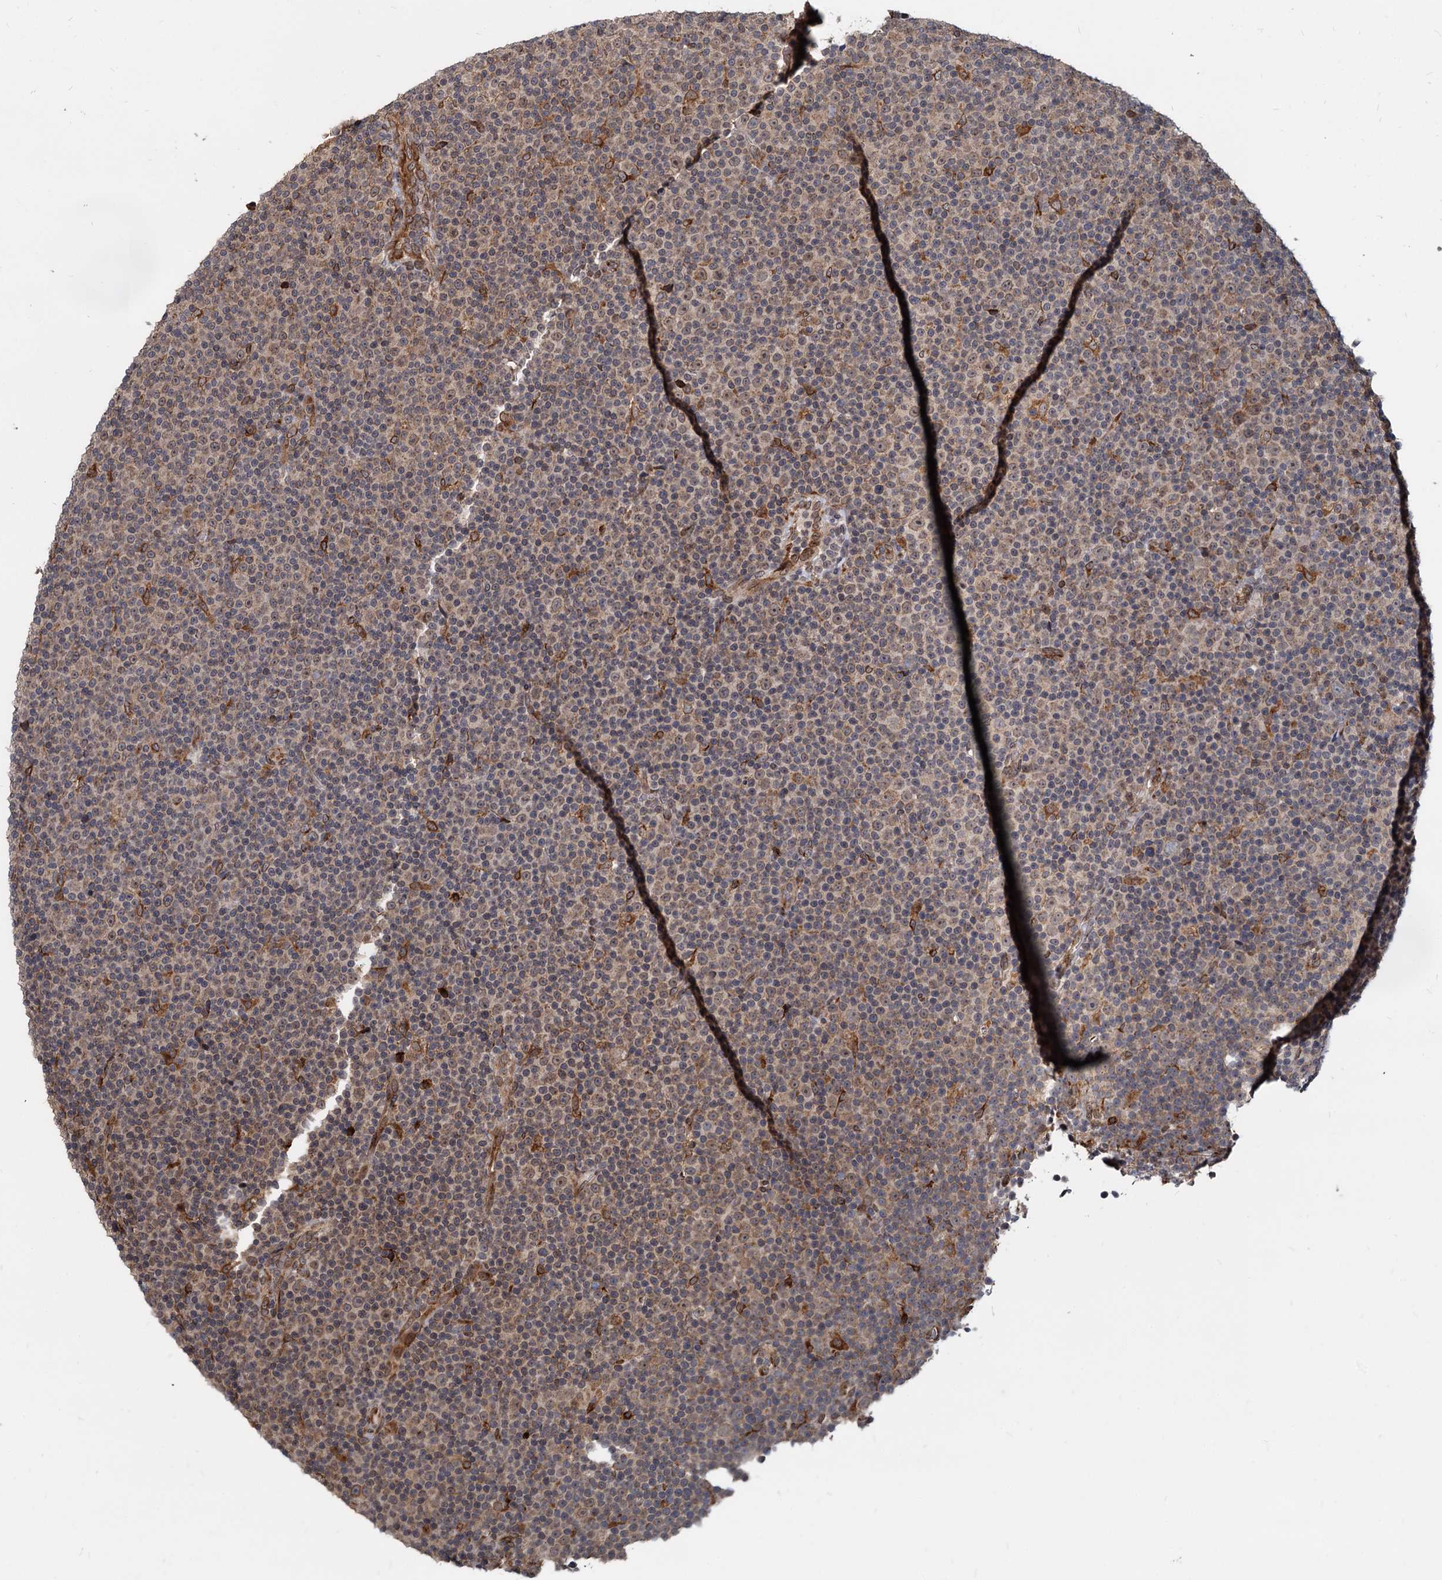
{"staining": {"intensity": "weak", "quantity": "25%-75%", "location": "cytoplasmic/membranous"}, "tissue": "lymphoma", "cell_type": "Tumor cells", "image_type": "cancer", "snomed": [{"axis": "morphology", "description": "Malignant lymphoma, non-Hodgkin's type, Low grade"}, {"axis": "topography", "description": "Lymph node"}], "caption": "Protein expression analysis of human low-grade malignant lymphoma, non-Hodgkin's type reveals weak cytoplasmic/membranous expression in about 25%-75% of tumor cells. Nuclei are stained in blue.", "gene": "SAAL1", "patient": {"sex": "female", "age": 67}}